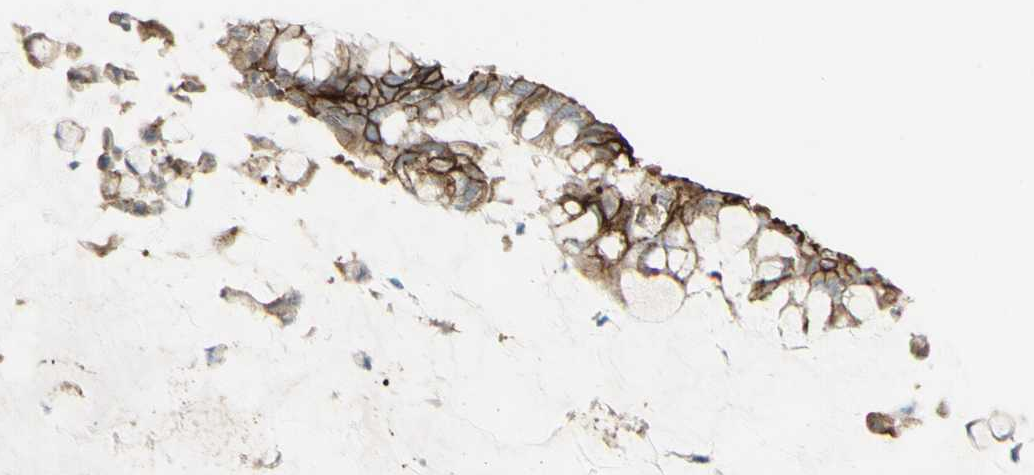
{"staining": {"intensity": "moderate", "quantity": ">75%", "location": "cytoplasmic/membranous"}, "tissue": "pancreatic cancer", "cell_type": "Tumor cells", "image_type": "cancer", "snomed": [{"axis": "morphology", "description": "Adenocarcinoma, NOS"}, {"axis": "topography", "description": "Pancreas"}], "caption": "Human pancreatic cancer stained with a protein marker reveals moderate staining in tumor cells.", "gene": "FXYD3", "patient": {"sex": "male", "age": 41}}